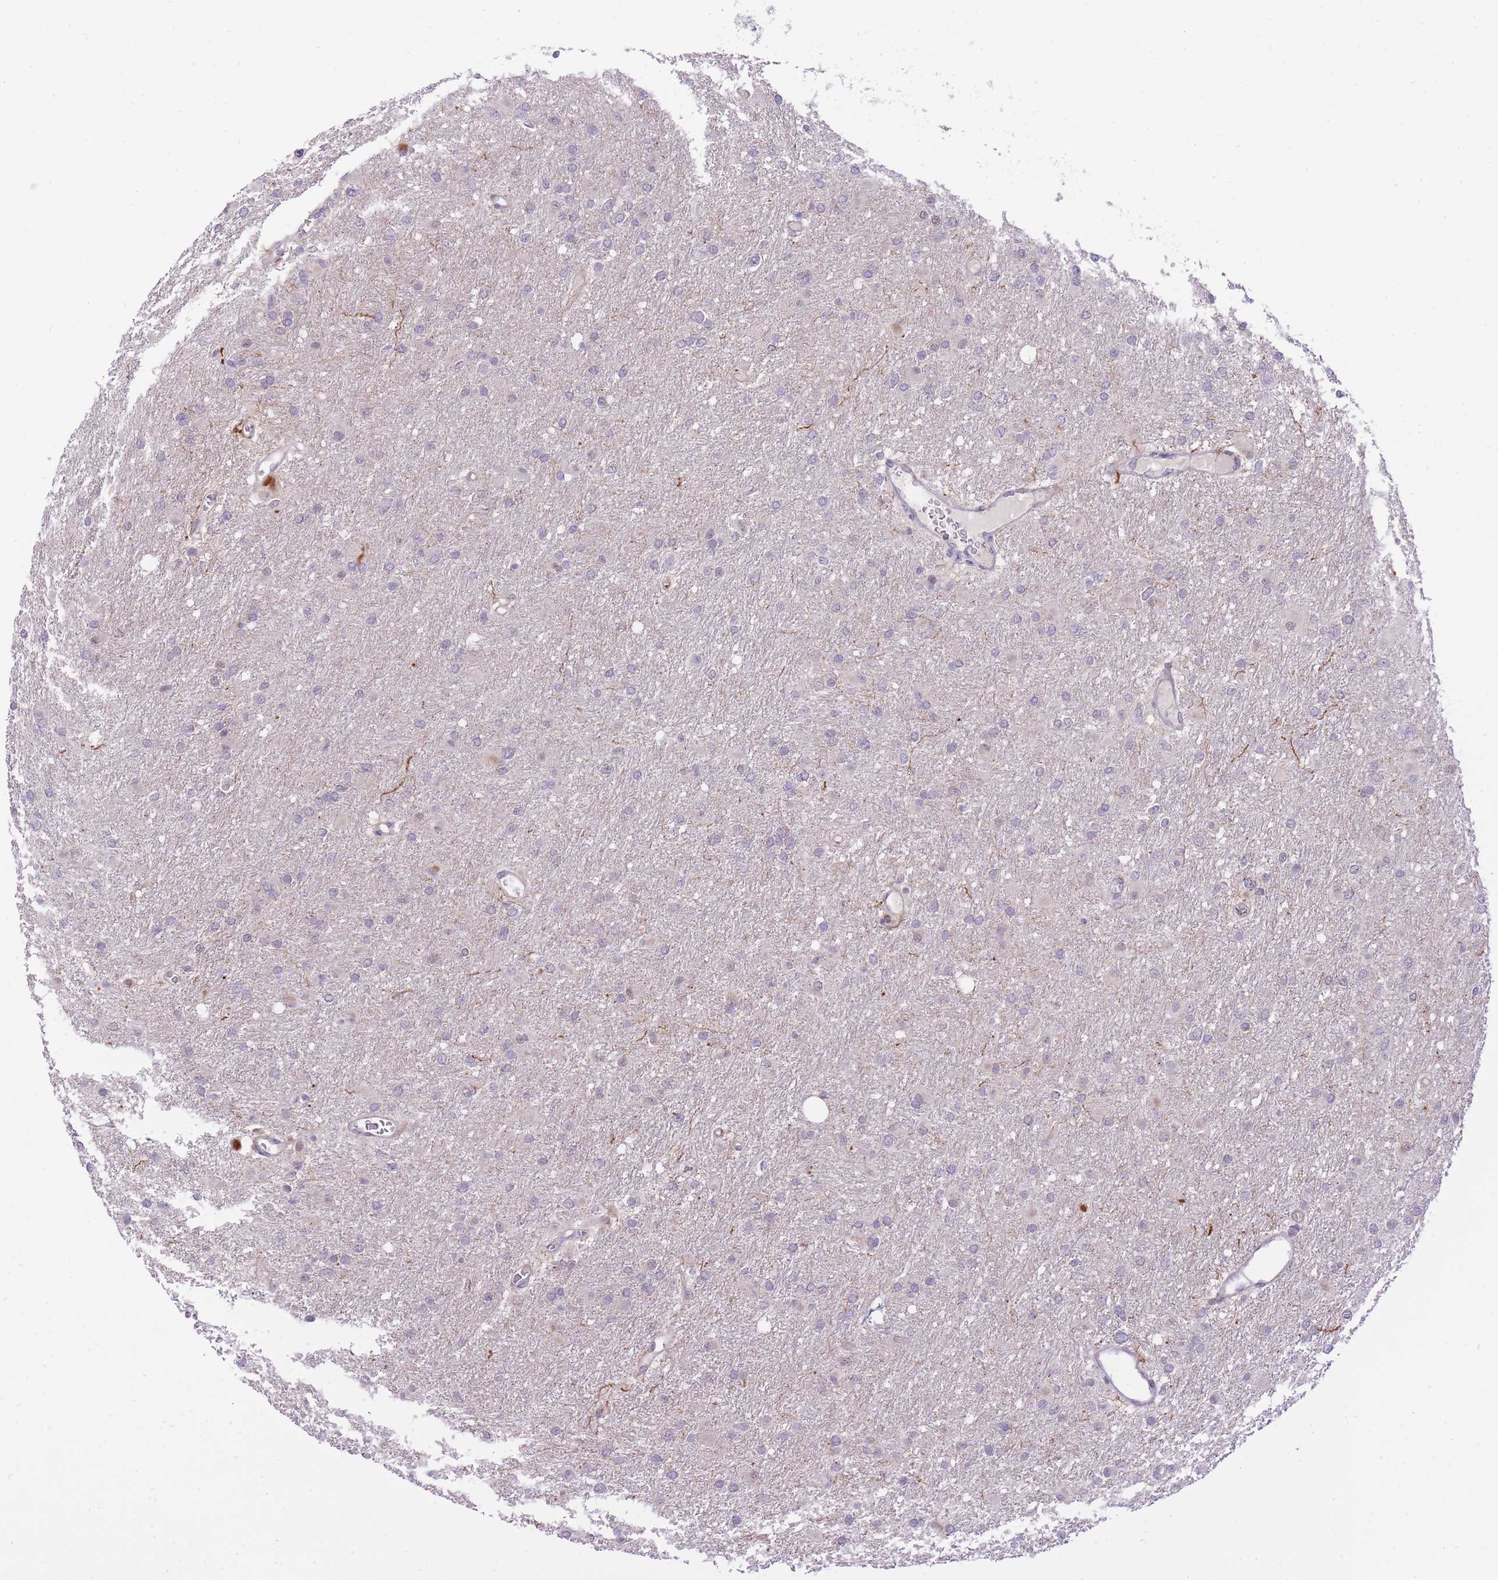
{"staining": {"intensity": "negative", "quantity": "none", "location": "none"}, "tissue": "glioma", "cell_type": "Tumor cells", "image_type": "cancer", "snomed": [{"axis": "morphology", "description": "Glioma, malignant, High grade"}, {"axis": "topography", "description": "Cerebral cortex"}], "caption": "An immunohistochemistry photomicrograph of glioma is shown. There is no staining in tumor cells of glioma.", "gene": "ELL", "patient": {"sex": "female", "age": 36}}